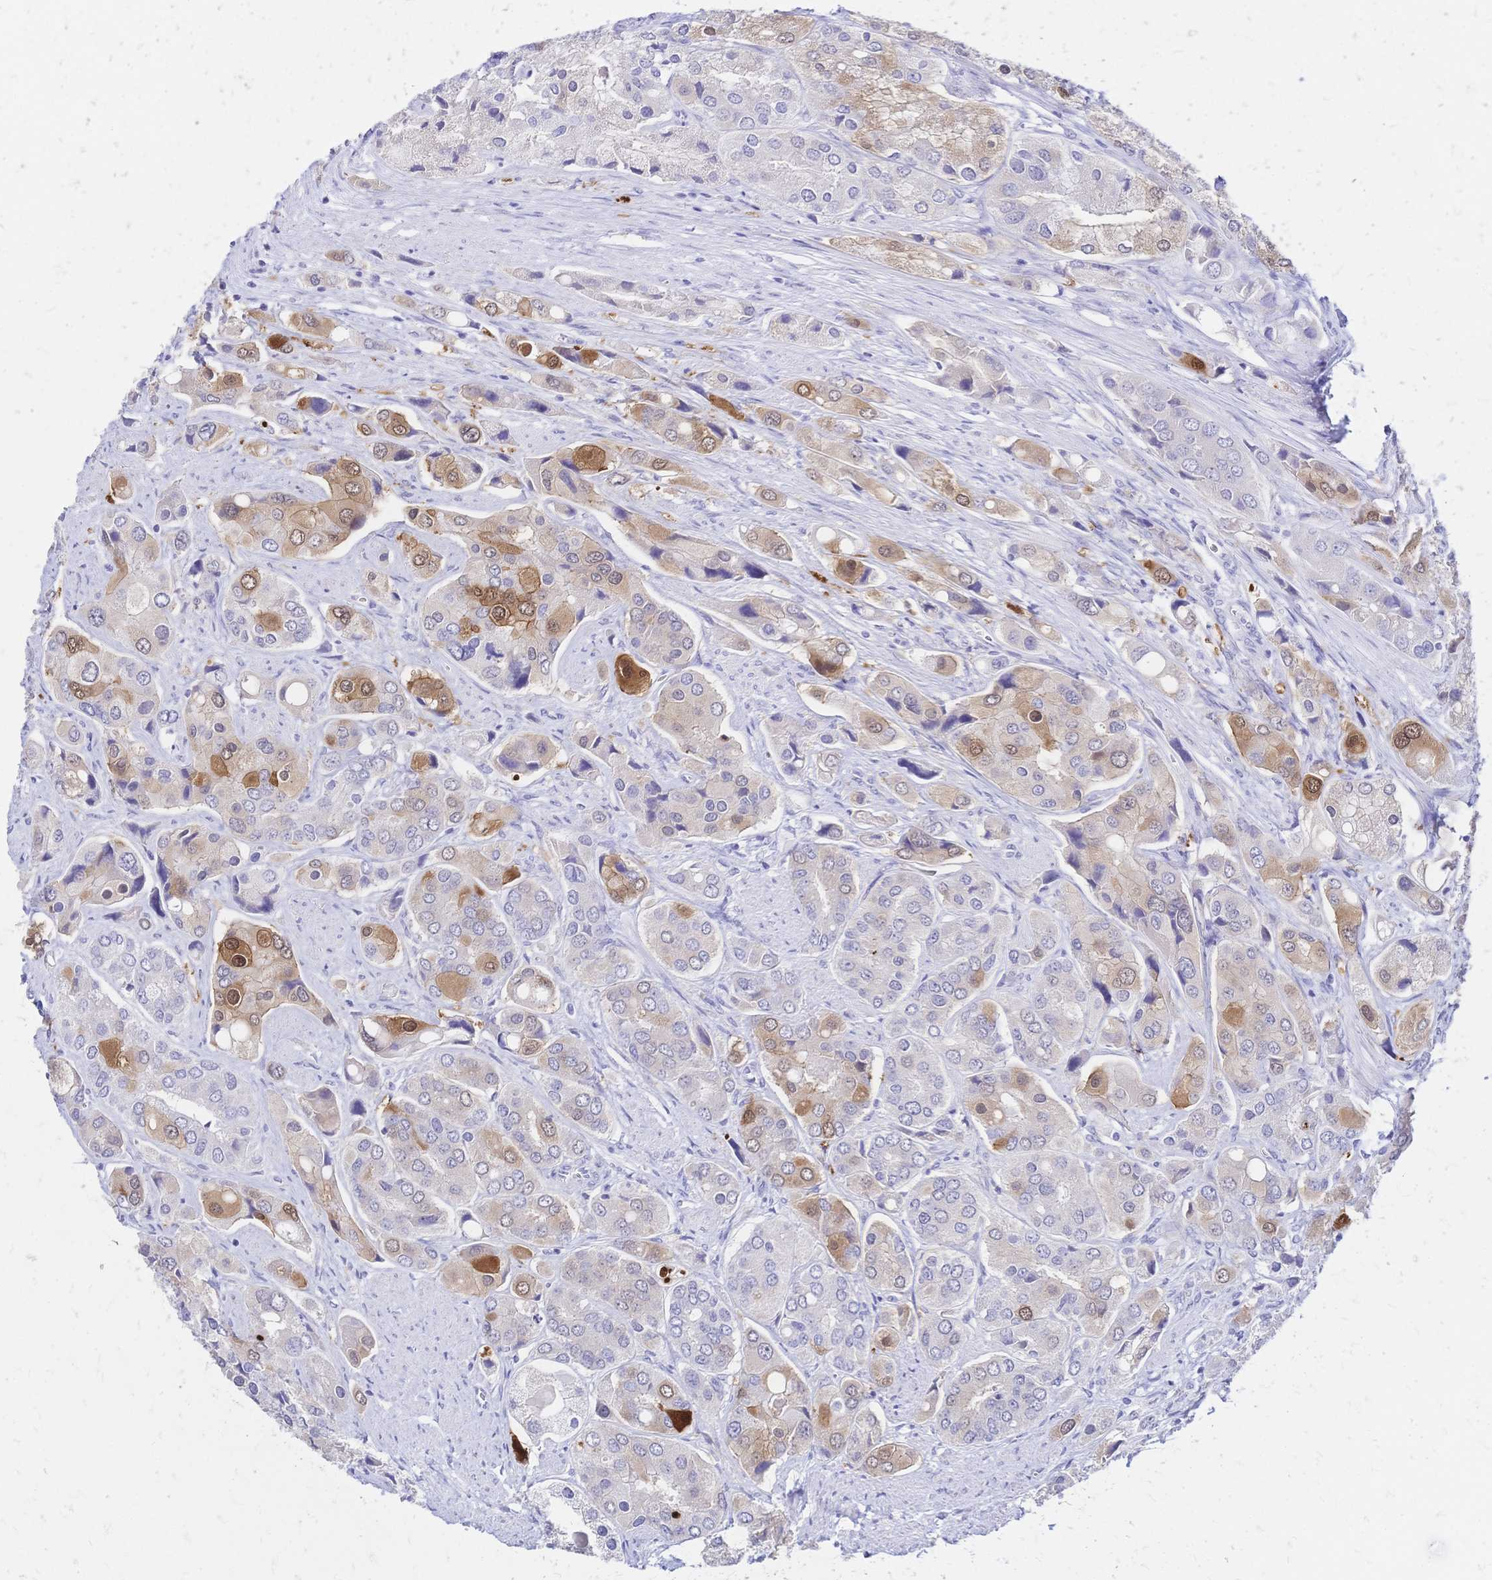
{"staining": {"intensity": "moderate", "quantity": "<25%", "location": "cytoplasmic/membranous,nuclear"}, "tissue": "prostate cancer", "cell_type": "Tumor cells", "image_type": "cancer", "snomed": [{"axis": "morphology", "description": "Adenocarcinoma, Low grade"}, {"axis": "topography", "description": "Prostate"}], "caption": "Immunohistochemistry (IHC) (DAB (3,3'-diaminobenzidine)) staining of adenocarcinoma (low-grade) (prostate) shows moderate cytoplasmic/membranous and nuclear protein staining in about <25% of tumor cells. (Brightfield microscopy of DAB IHC at high magnification).", "gene": "GRB7", "patient": {"sex": "male", "age": 69}}